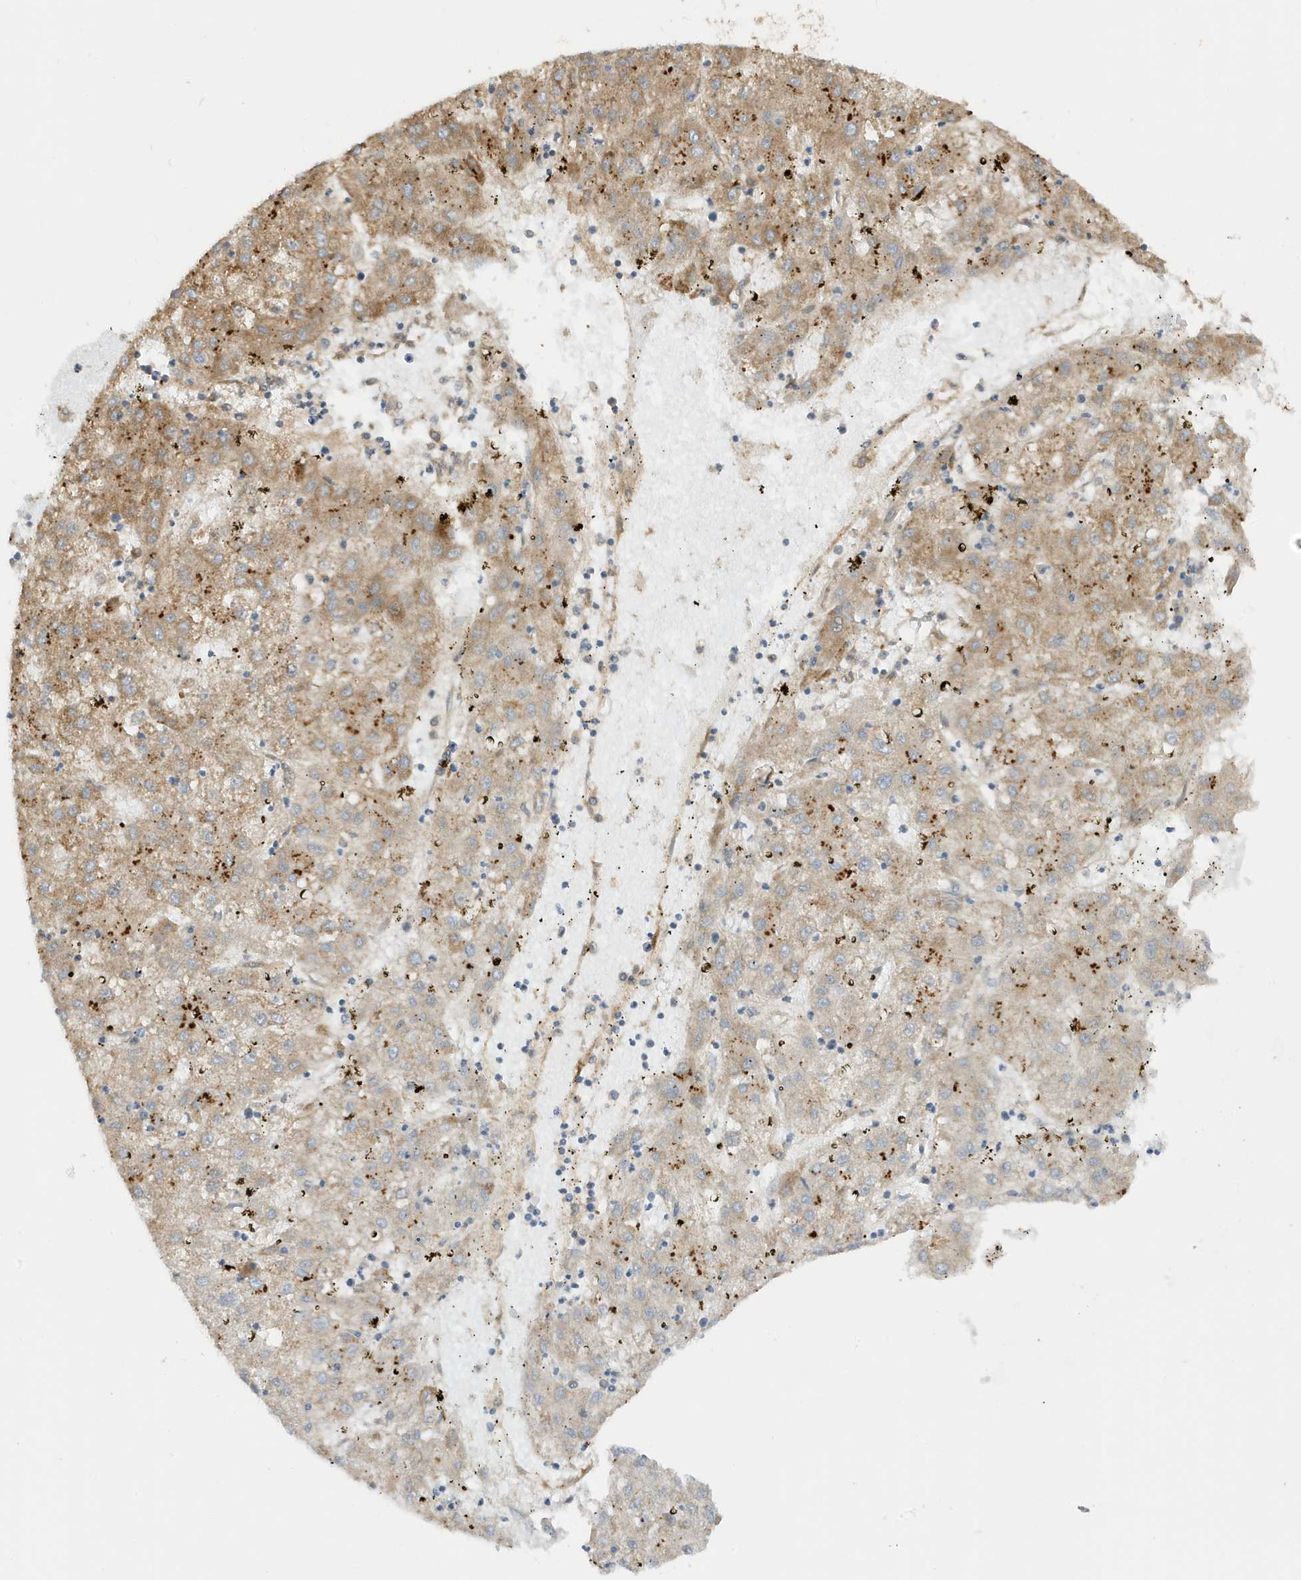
{"staining": {"intensity": "weak", "quantity": "25%-75%", "location": "cytoplasmic/membranous"}, "tissue": "liver cancer", "cell_type": "Tumor cells", "image_type": "cancer", "snomed": [{"axis": "morphology", "description": "Carcinoma, Hepatocellular, NOS"}, {"axis": "topography", "description": "Liver"}], "caption": "Liver cancer (hepatocellular carcinoma) stained for a protein displays weak cytoplasmic/membranous positivity in tumor cells. Immunohistochemistry (ihc) stains the protein in brown and the nuclei are stained blue.", "gene": "CDC42EP3", "patient": {"sex": "male", "age": 72}}